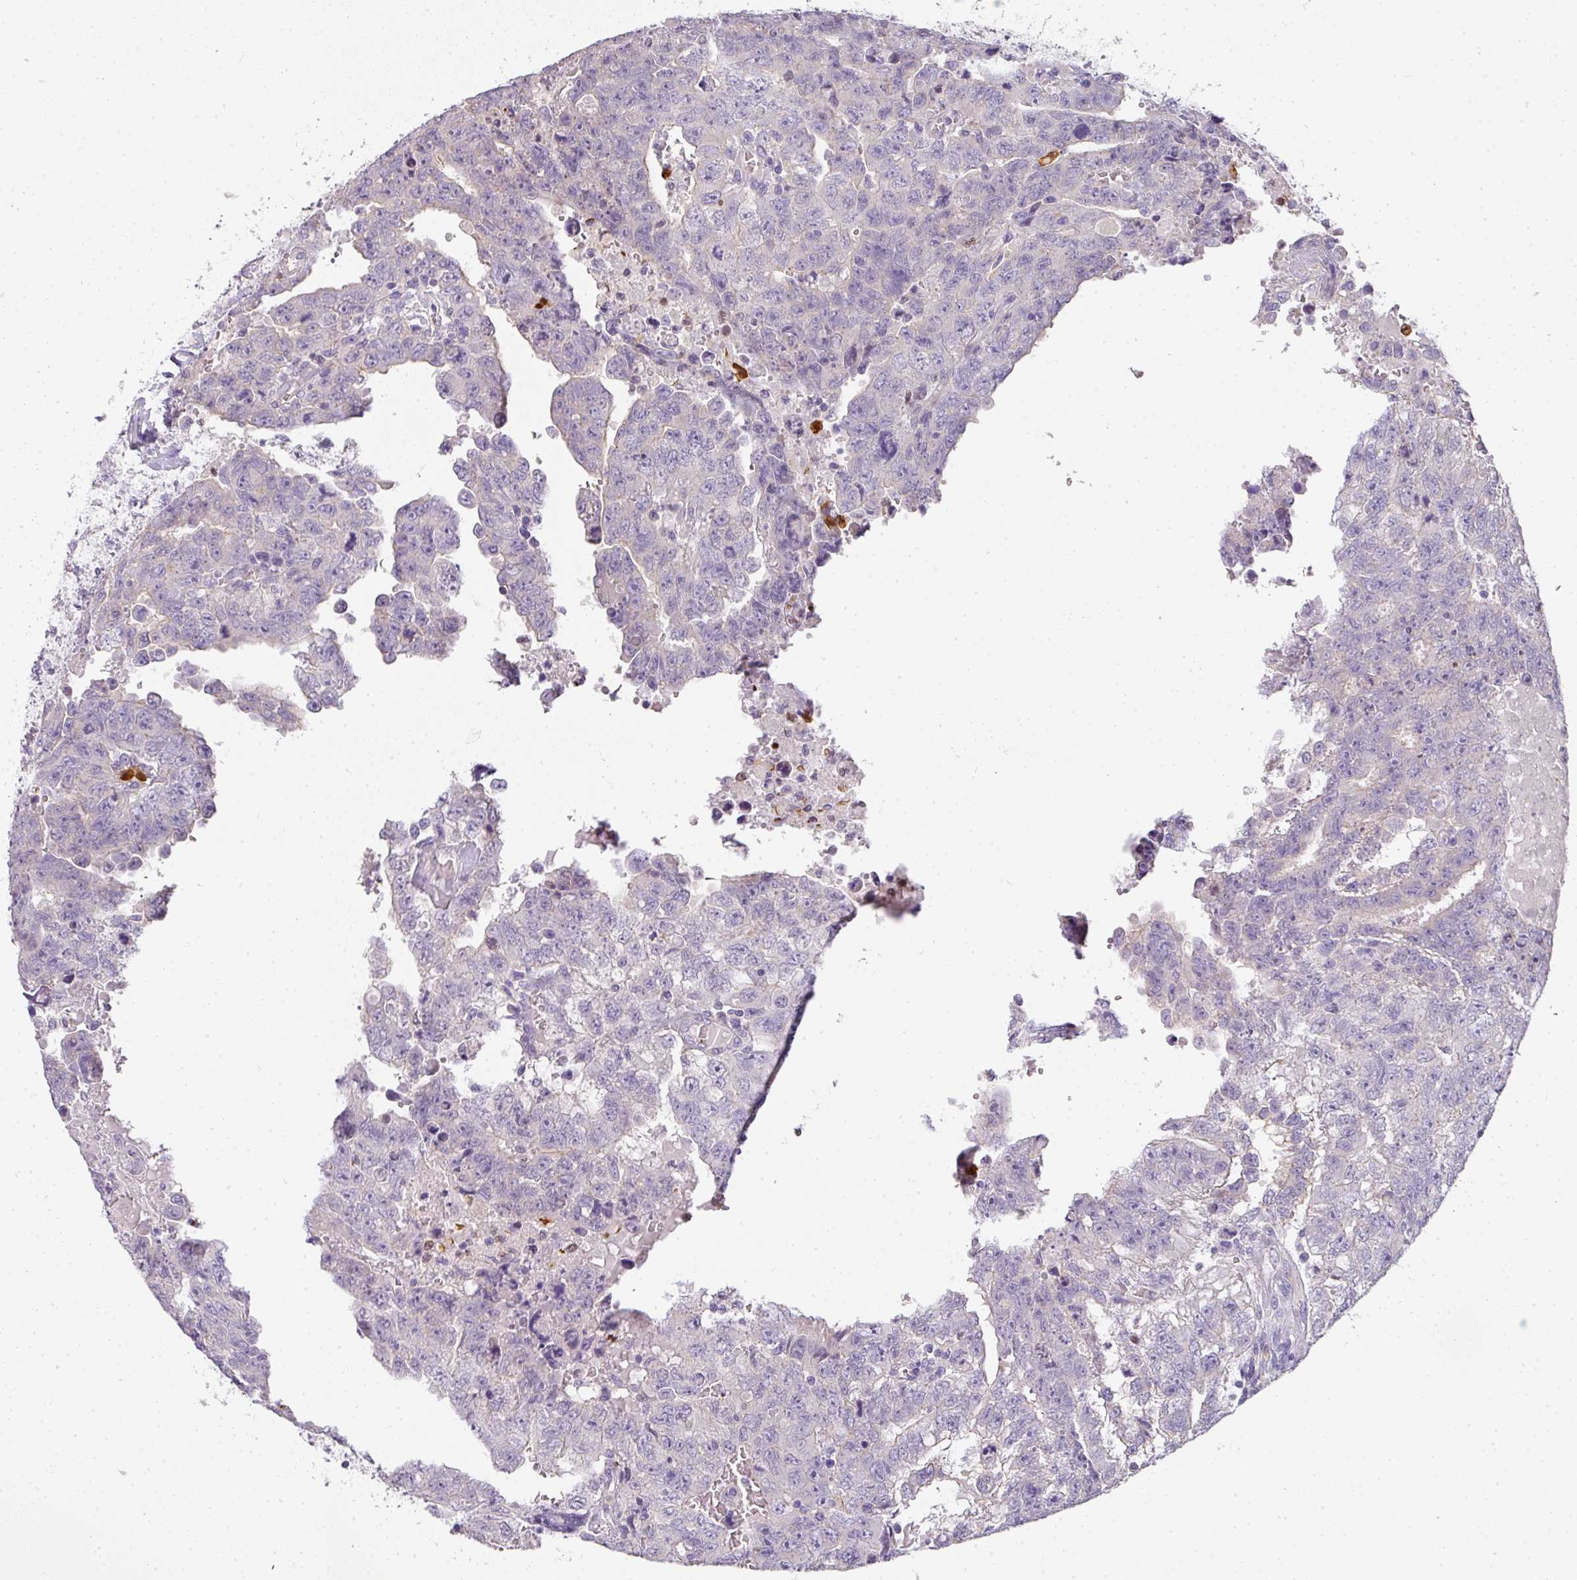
{"staining": {"intensity": "negative", "quantity": "none", "location": "none"}, "tissue": "testis cancer", "cell_type": "Tumor cells", "image_type": "cancer", "snomed": [{"axis": "morphology", "description": "Carcinoma, Embryonal, NOS"}, {"axis": "topography", "description": "Testis"}], "caption": "Histopathology image shows no protein positivity in tumor cells of testis cancer (embryonal carcinoma) tissue.", "gene": "HHEX", "patient": {"sex": "male", "age": 24}}